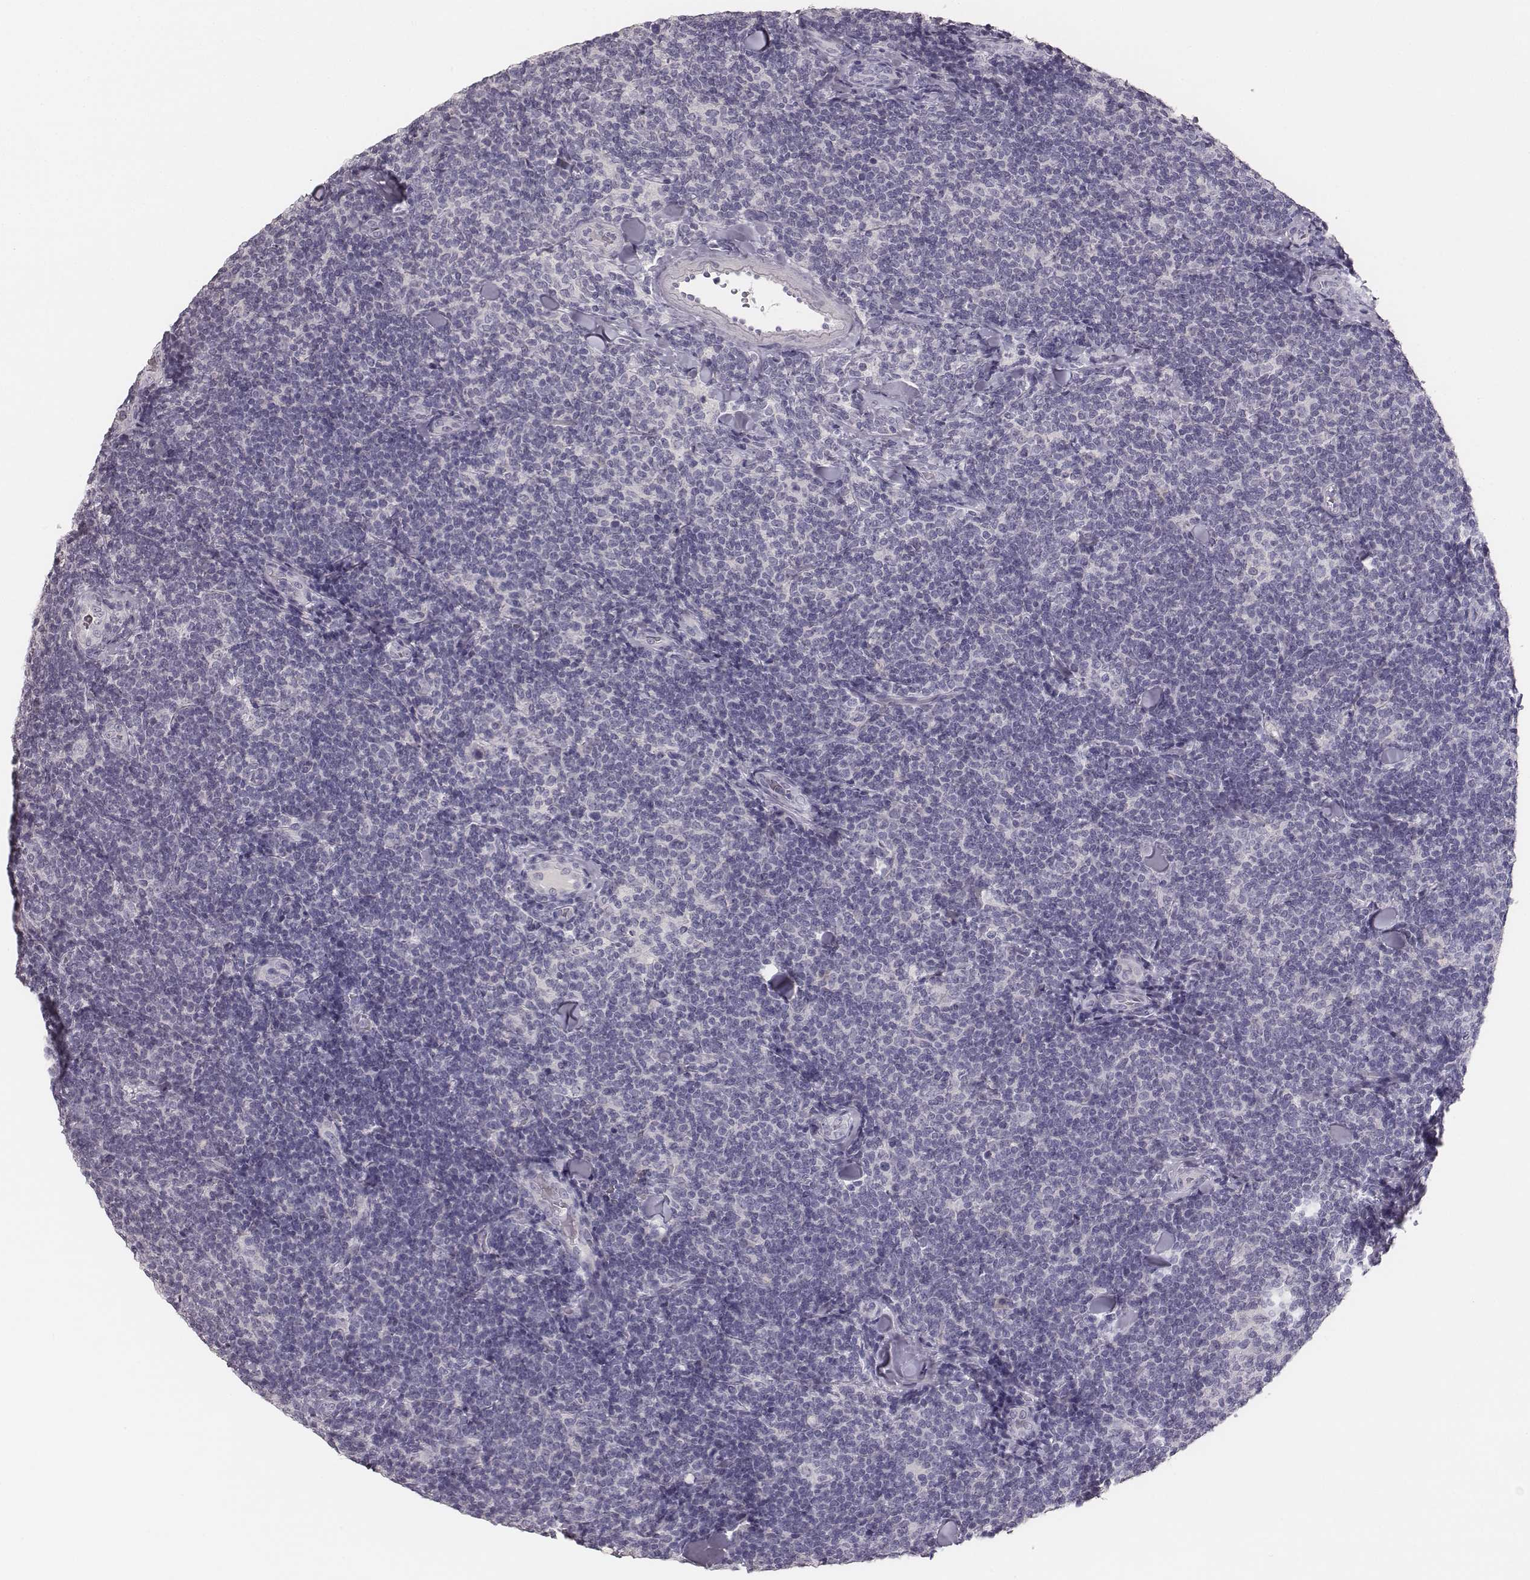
{"staining": {"intensity": "negative", "quantity": "none", "location": "none"}, "tissue": "lymphoma", "cell_type": "Tumor cells", "image_type": "cancer", "snomed": [{"axis": "morphology", "description": "Malignant lymphoma, non-Hodgkin's type, Low grade"}, {"axis": "topography", "description": "Lymph node"}], "caption": "Immunohistochemistry of low-grade malignant lymphoma, non-Hodgkin's type demonstrates no staining in tumor cells.", "gene": "MYH6", "patient": {"sex": "female", "age": 56}}